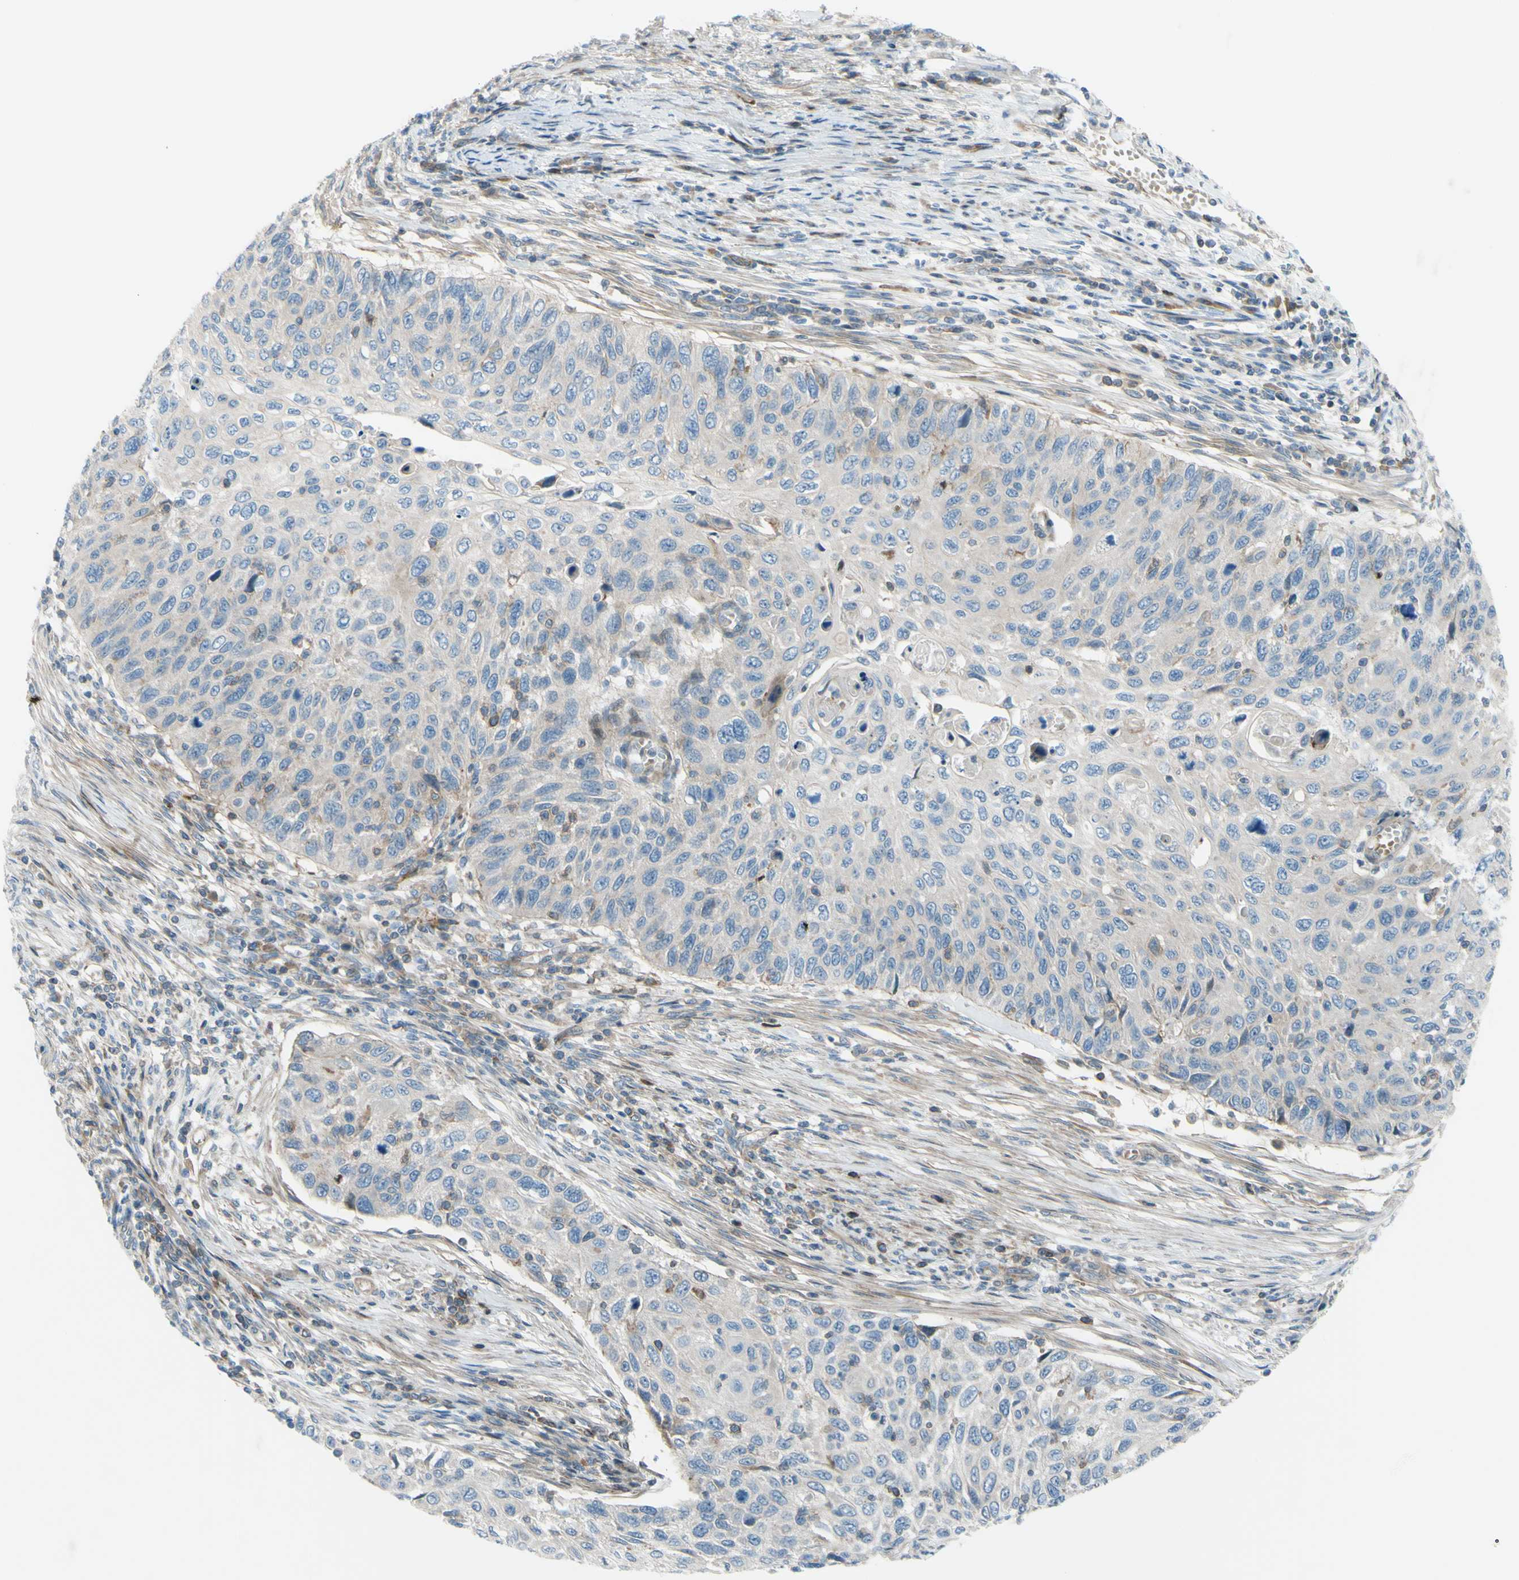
{"staining": {"intensity": "negative", "quantity": "none", "location": "none"}, "tissue": "cervical cancer", "cell_type": "Tumor cells", "image_type": "cancer", "snomed": [{"axis": "morphology", "description": "Squamous cell carcinoma, NOS"}, {"axis": "topography", "description": "Cervix"}], "caption": "High magnification brightfield microscopy of cervical squamous cell carcinoma stained with DAB (3,3'-diaminobenzidine) (brown) and counterstained with hematoxylin (blue): tumor cells show no significant positivity. Nuclei are stained in blue.", "gene": "PAK2", "patient": {"sex": "female", "age": 70}}